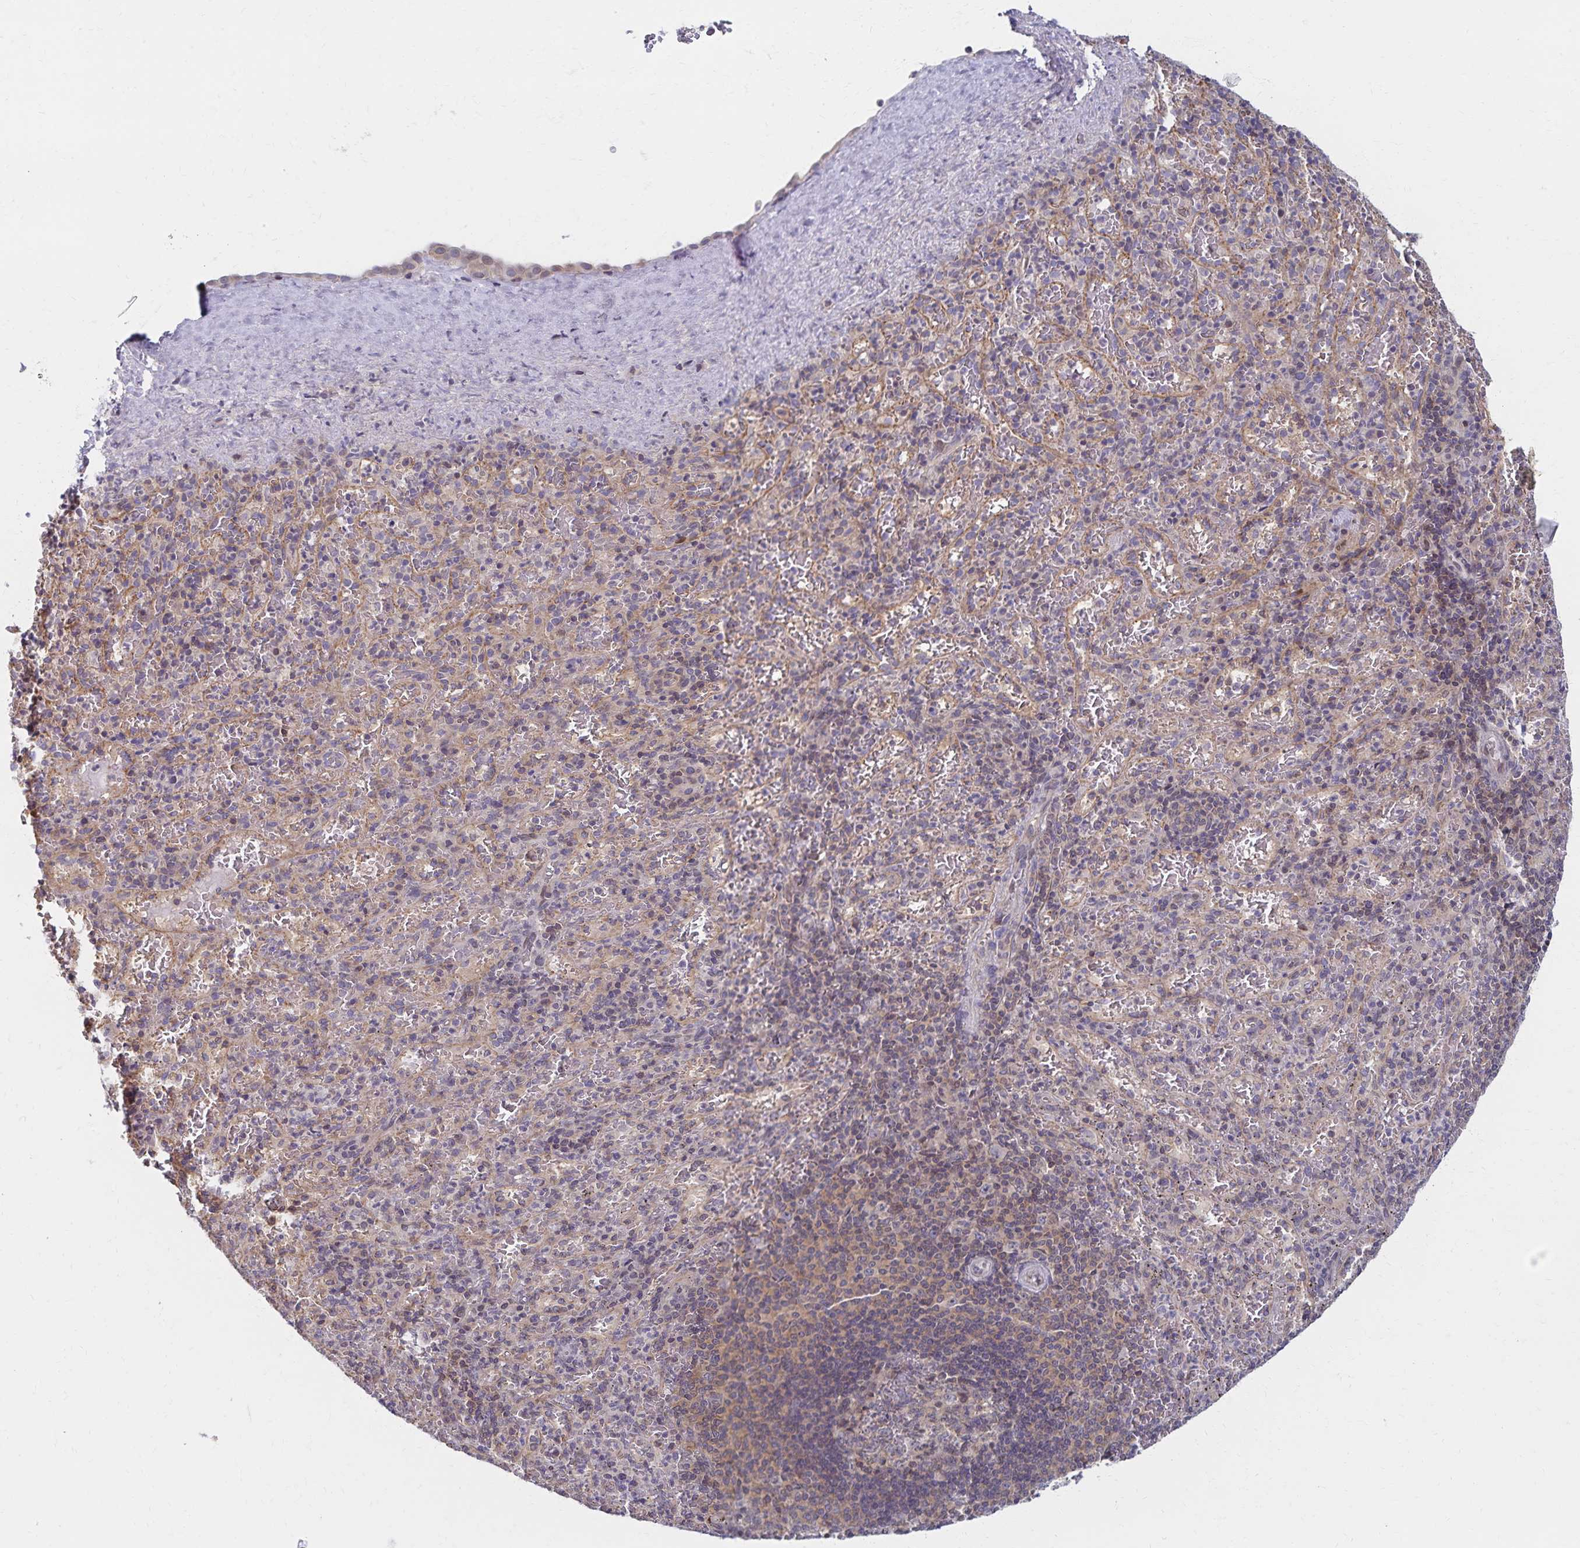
{"staining": {"intensity": "negative", "quantity": "none", "location": "none"}, "tissue": "spleen", "cell_type": "Cells in red pulp", "image_type": "normal", "snomed": [{"axis": "morphology", "description": "Normal tissue, NOS"}, {"axis": "topography", "description": "Spleen"}], "caption": "High magnification brightfield microscopy of normal spleen stained with DAB (3,3'-diaminobenzidine) (brown) and counterstained with hematoxylin (blue): cells in red pulp show no significant expression. Brightfield microscopy of IHC stained with DAB (brown) and hematoxylin (blue), captured at high magnification.", "gene": "RAB9B", "patient": {"sex": "male", "age": 57}}